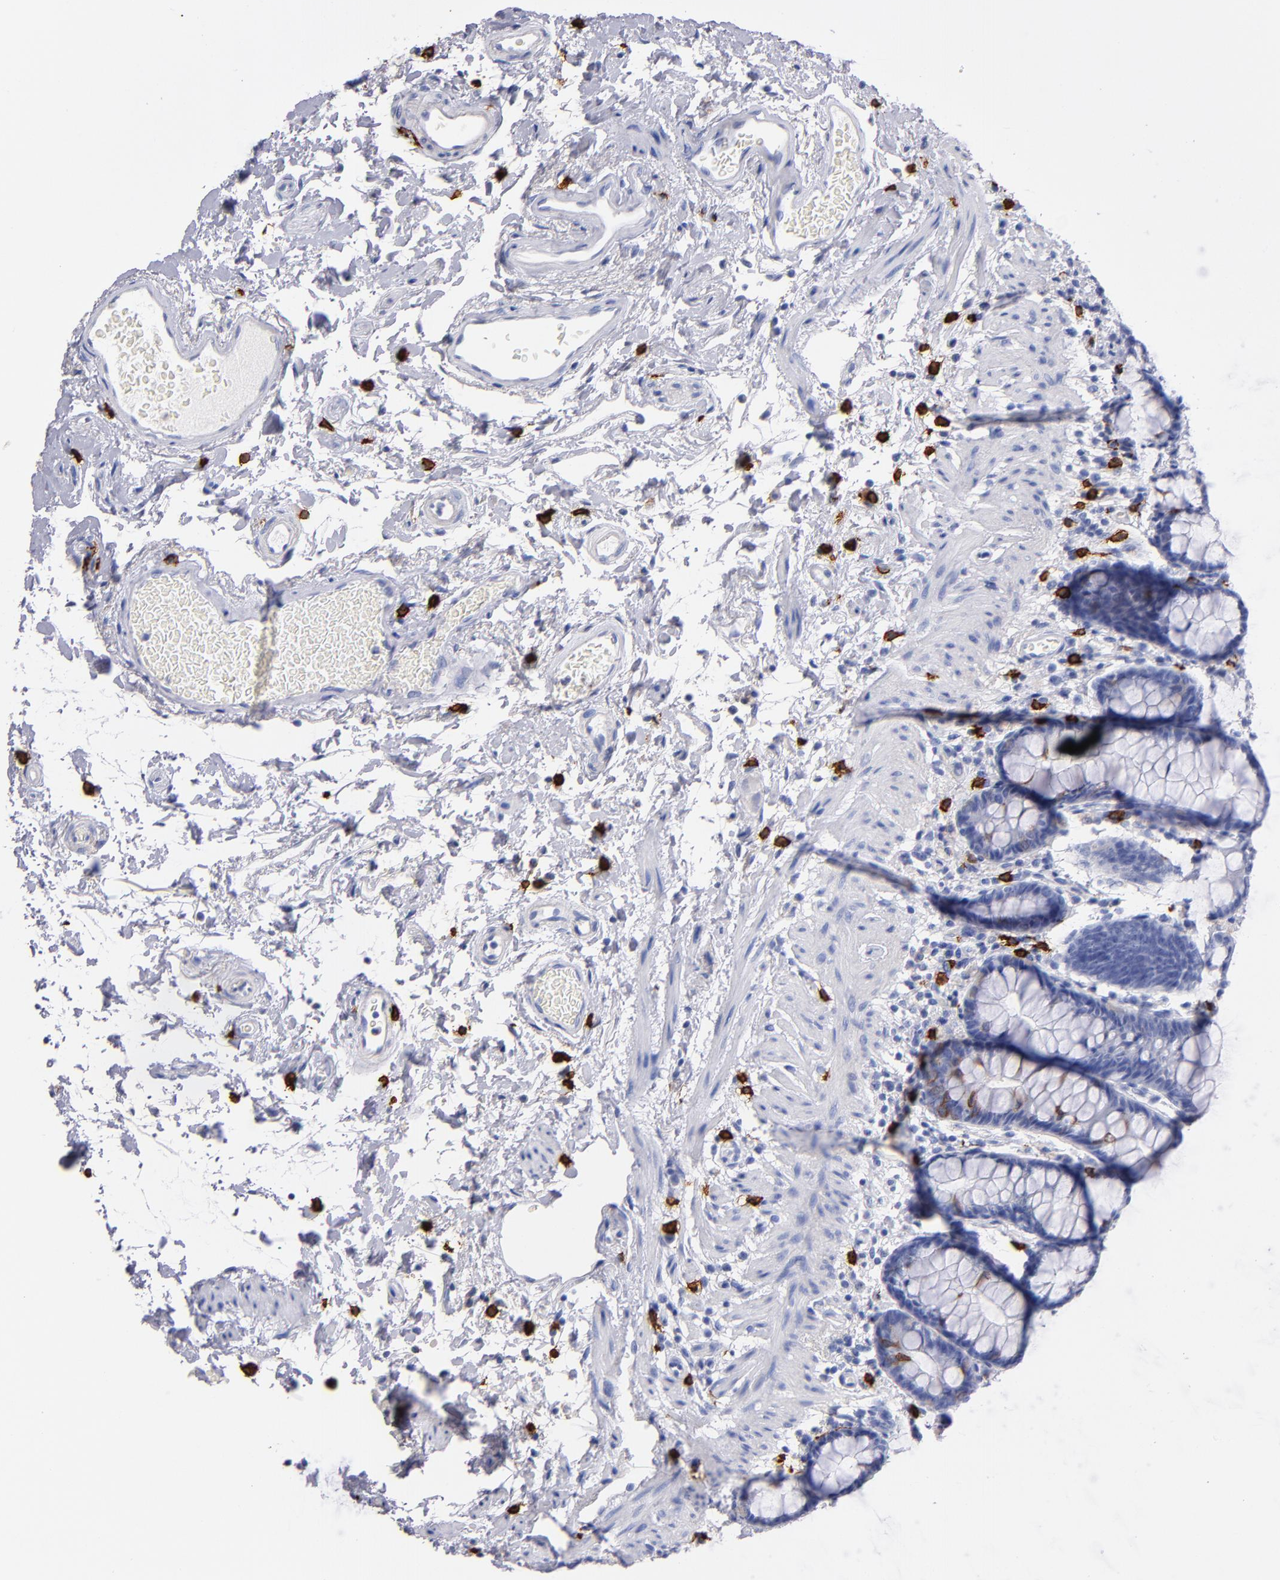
{"staining": {"intensity": "negative", "quantity": "none", "location": "none"}, "tissue": "rectum", "cell_type": "Glandular cells", "image_type": "normal", "snomed": [{"axis": "morphology", "description": "Normal tissue, NOS"}, {"axis": "topography", "description": "Rectum"}], "caption": "Immunohistochemistry (IHC) micrograph of unremarkable rectum: rectum stained with DAB (3,3'-diaminobenzidine) shows no significant protein expression in glandular cells.", "gene": "KIT", "patient": {"sex": "male", "age": 92}}